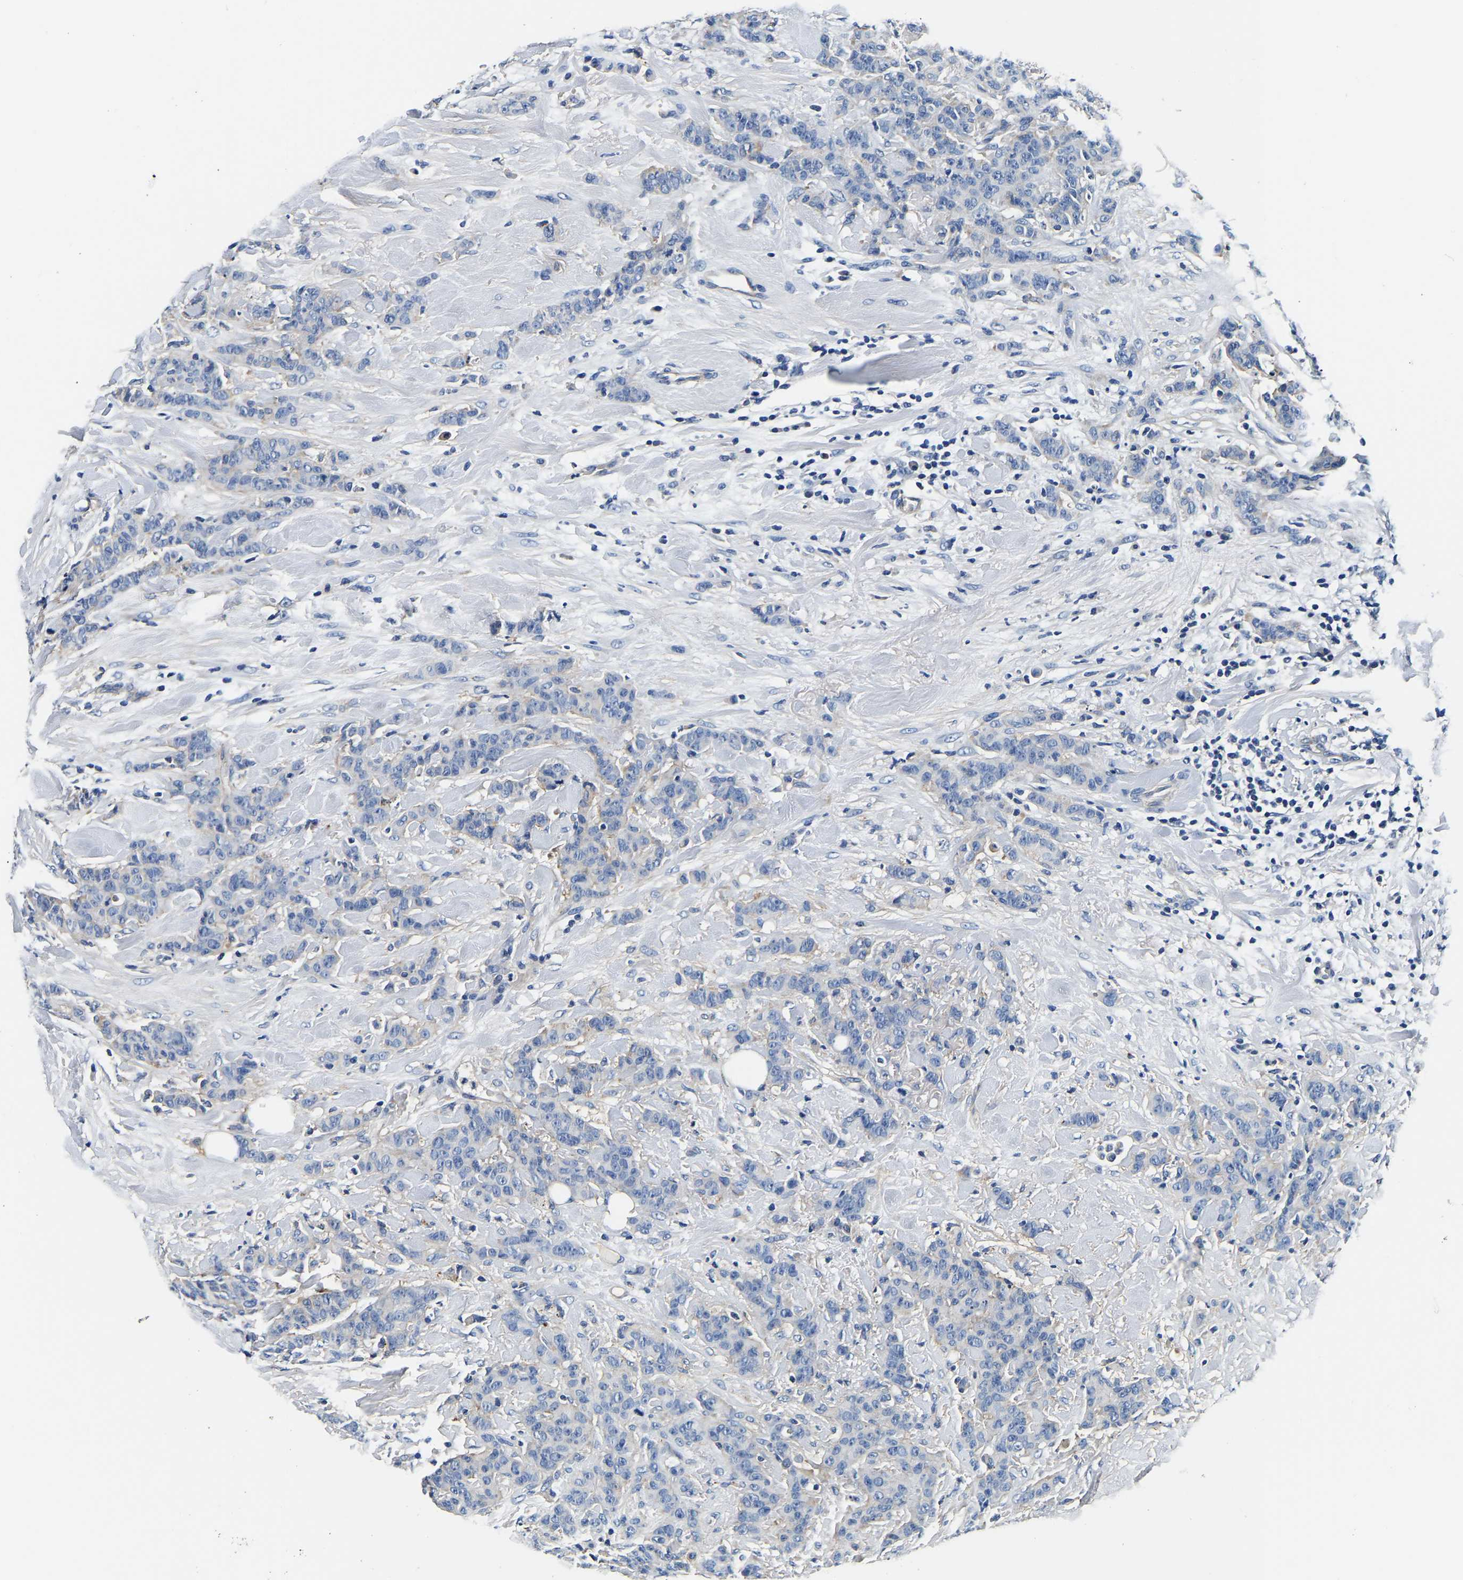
{"staining": {"intensity": "negative", "quantity": "none", "location": "none"}, "tissue": "breast cancer", "cell_type": "Tumor cells", "image_type": "cancer", "snomed": [{"axis": "morphology", "description": "Normal tissue, NOS"}, {"axis": "morphology", "description": "Duct carcinoma"}, {"axis": "topography", "description": "Breast"}], "caption": "DAB immunohistochemical staining of human breast cancer (infiltrating ductal carcinoma) shows no significant staining in tumor cells.", "gene": "SH3GLB1", "patient": {"sex": "female", "age": 40}}